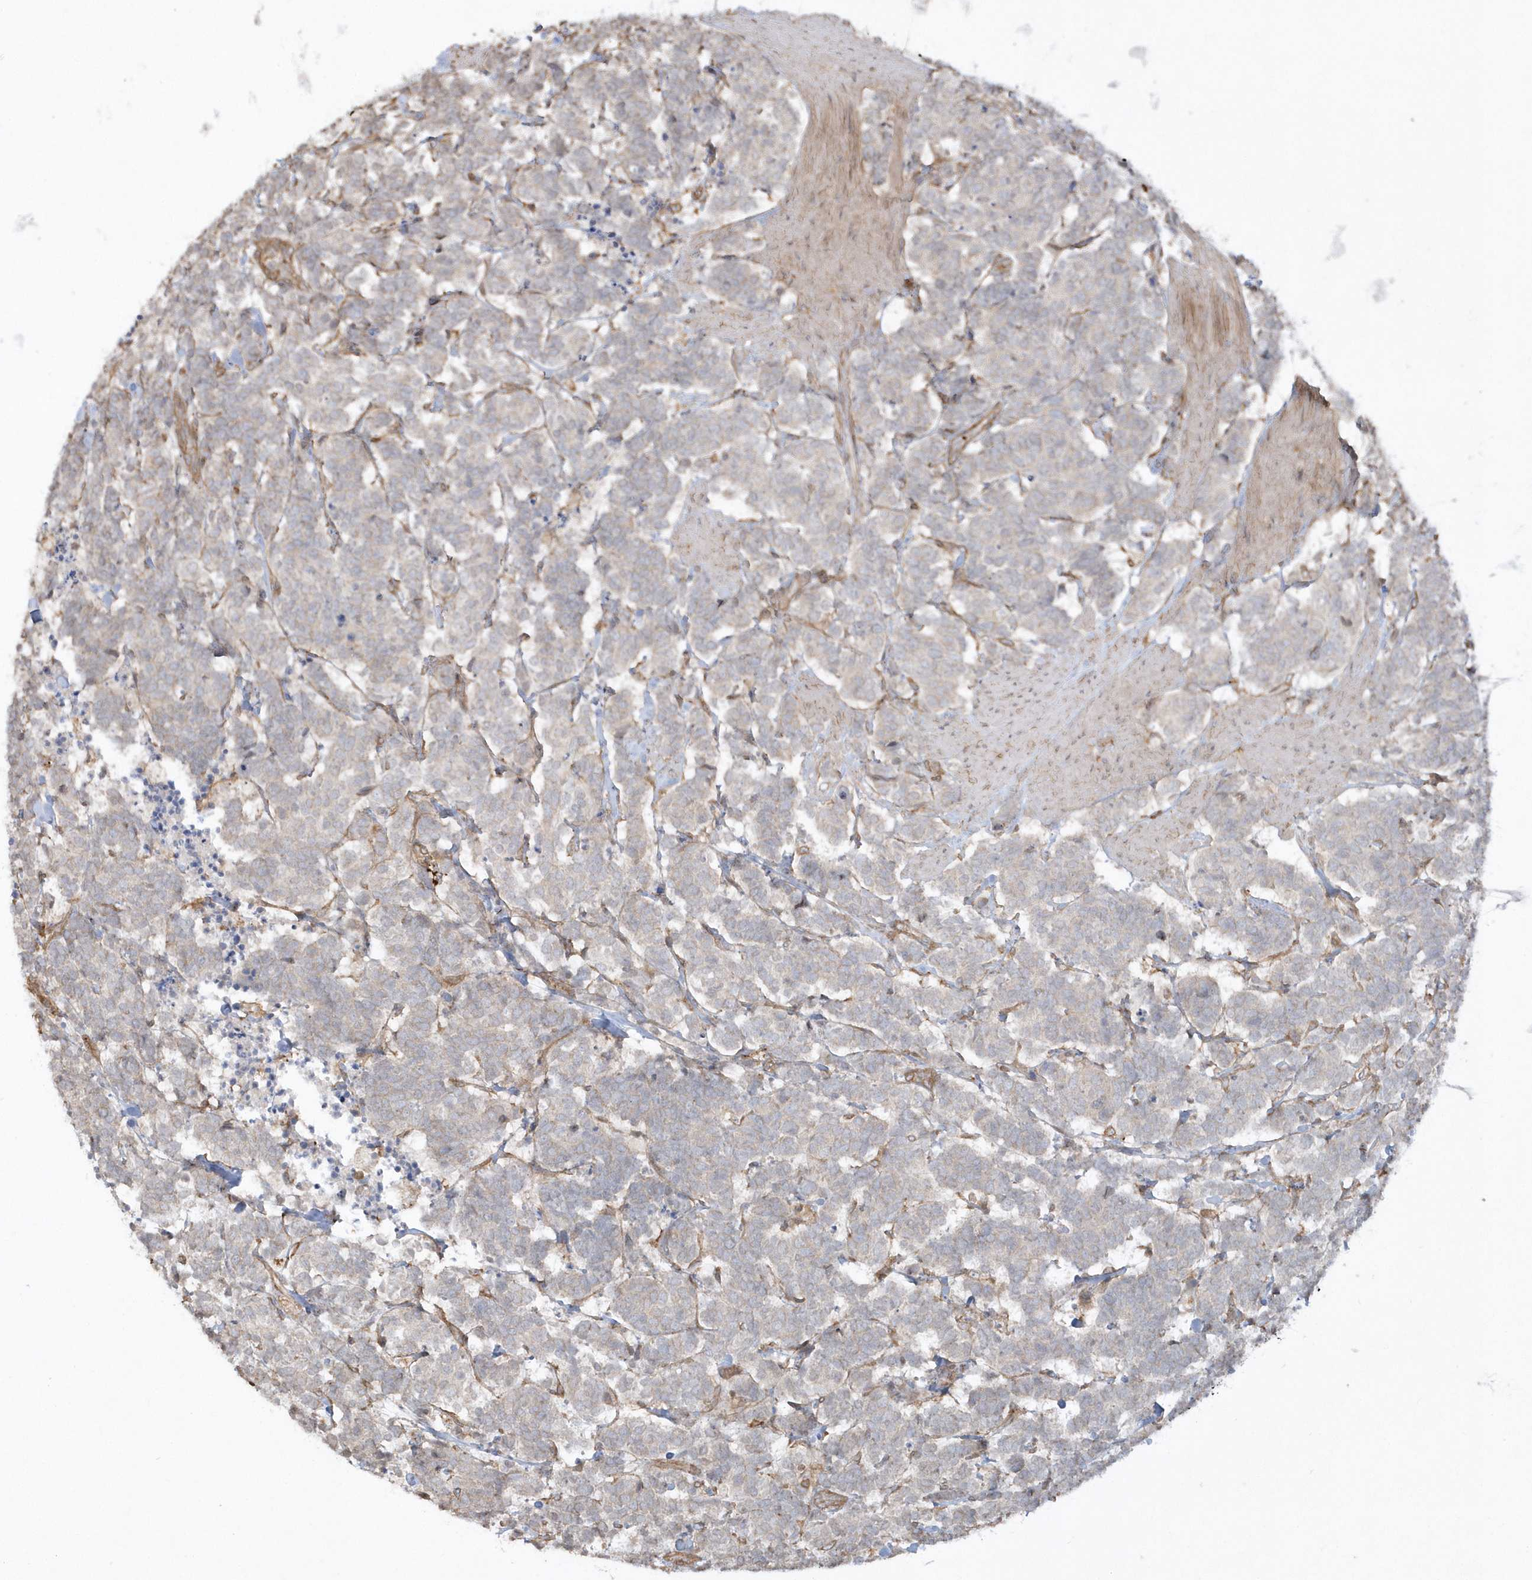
{"staining": {"intensity": "negative", "quantity": "none", "location": "none"}, "tissue": "carcinoid", "cell_type": "Tumor cells", "image_type": "cancer", "snomed": [{"axis": "morphology", "description": "Carcinoma, NOS"}, {"axis": "morphology", "description": "Carcinoid, malignant, NOS"}, {"axis": "topography", "description": "Urinary bladder"}], "caption": "This image is of carcinoid stained with immunohistochemistry (IHC) to label a protein in brown with the nuclei are counter-stained blue. There is no positivity in tumor cells. (Immunohistochemistry (ihc), brightfield microscopy, high magnification).", "gene": "BSN", "patient": {"sex": "male", "age": 57}}